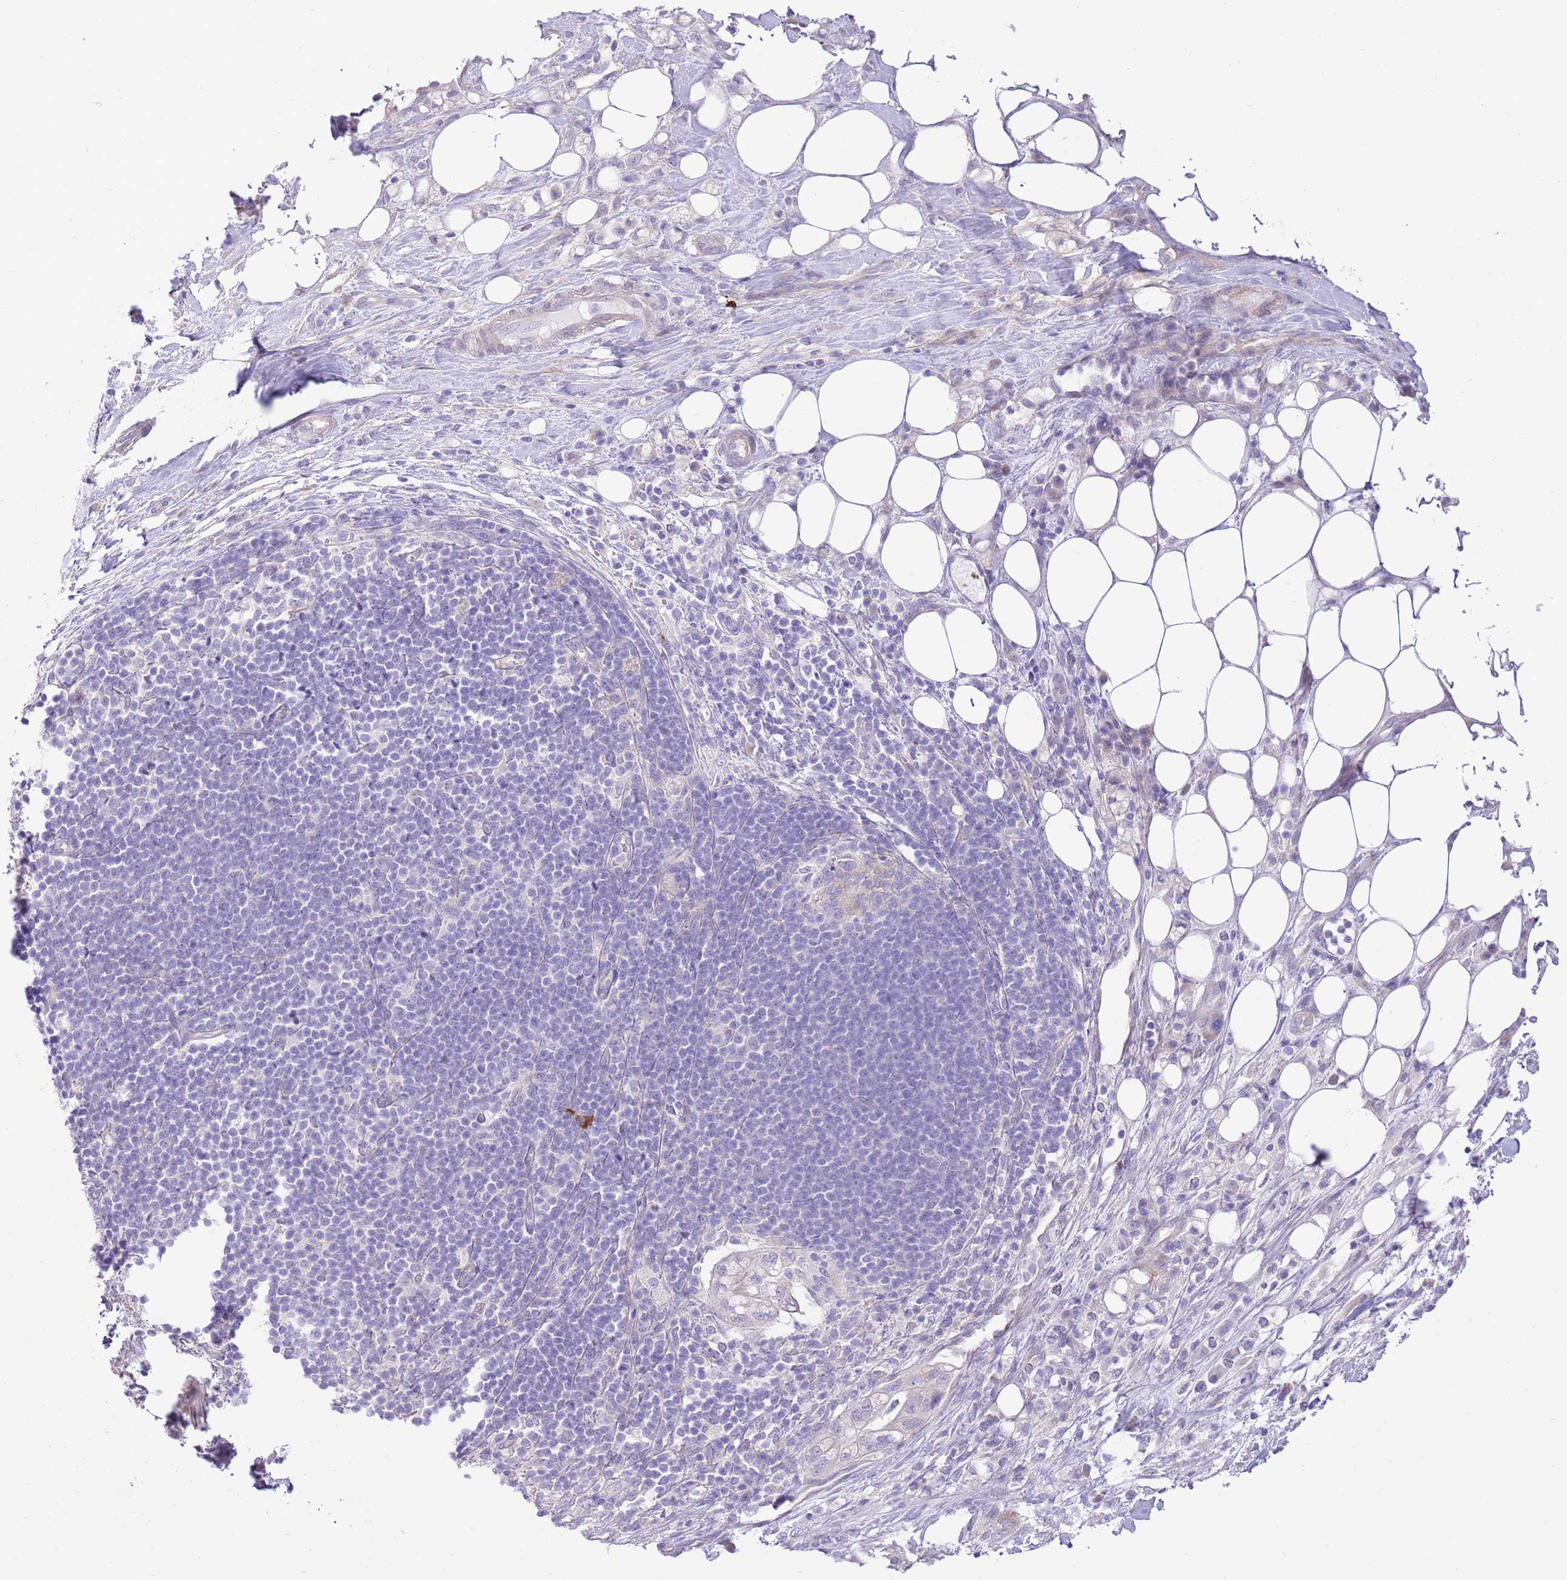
{"staining": {"intensity": "weak", "quantity": "25%-75%", "location": "cytoplasmic/membranous"}, "tissue": "pancreatic cancer", "cell_type": "Tumor cells", "image_type": "cancer", "snomed": [{"axis": "morphology", "description": "Adenocarcinoma, NOS"}, {"axis": "topography", "description": "Pancreas"}], "caption": "Human pancreatic cancer stained for a protein (brown) exhibits weak cytoplasmic/membranous positive staining in about 25%-75% of tumor cells.", "gene": "ZC4H2", "patient": {"sex": "male", "age": 44}}